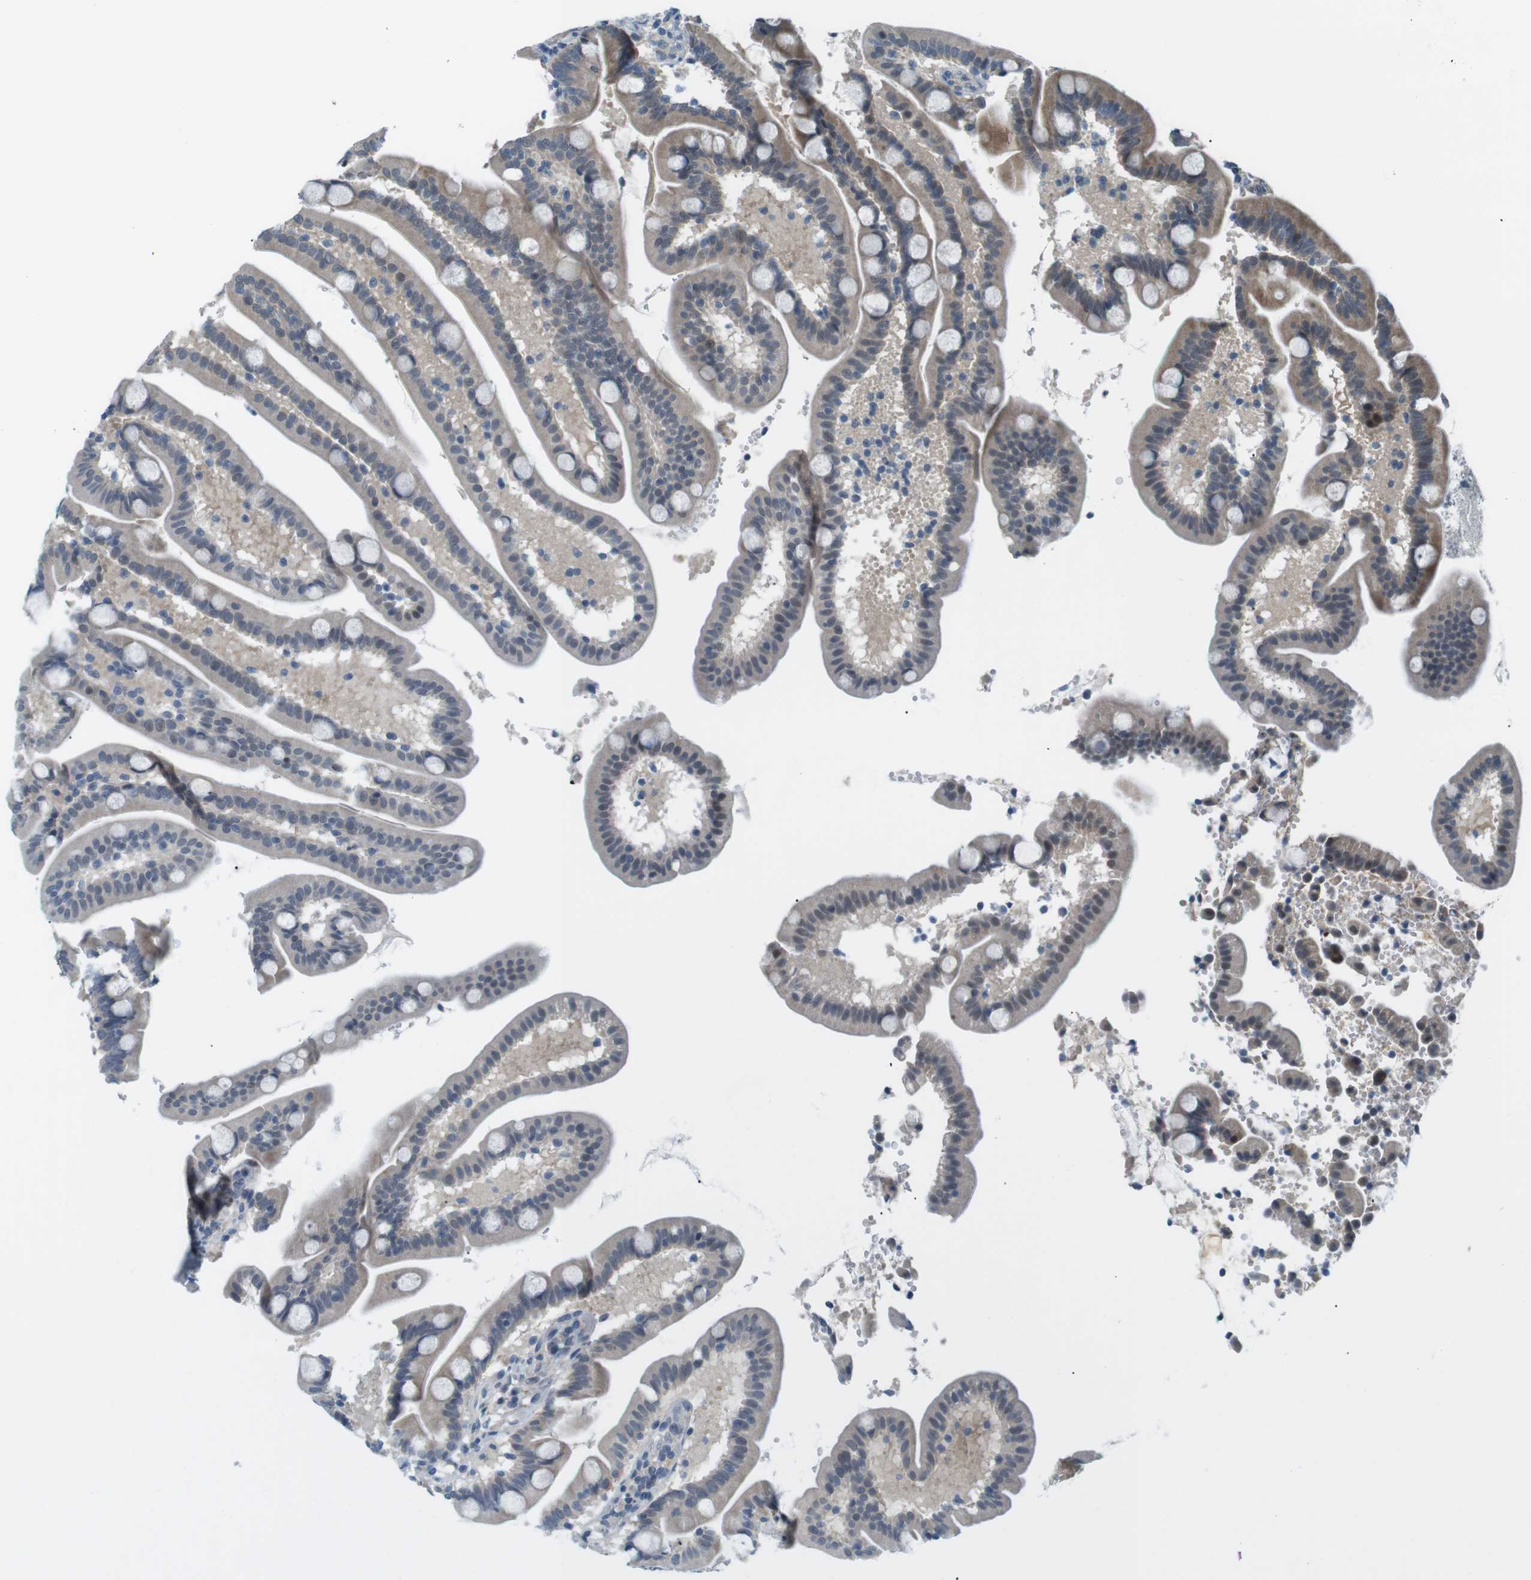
{"staining": {"intensity": "negative", "quantity": "none", "location": "none"}, "tissue": "duodenum", "cell_type": "Glandular cells", "image_type": "normal", "snomed": [{"axis": "morphology", "description": "Normal tissue, NOS"}, {"axis": "topography", "description": "Duodenum"}], "caption": "A high-resolution histopathology image shows immunohistochemistry (IHC) staining of unremarkable duodenum, which displays no significant staining in glandular cells.", "gene": "RTN3", "patient": {"sex": "male", "age": 54}}